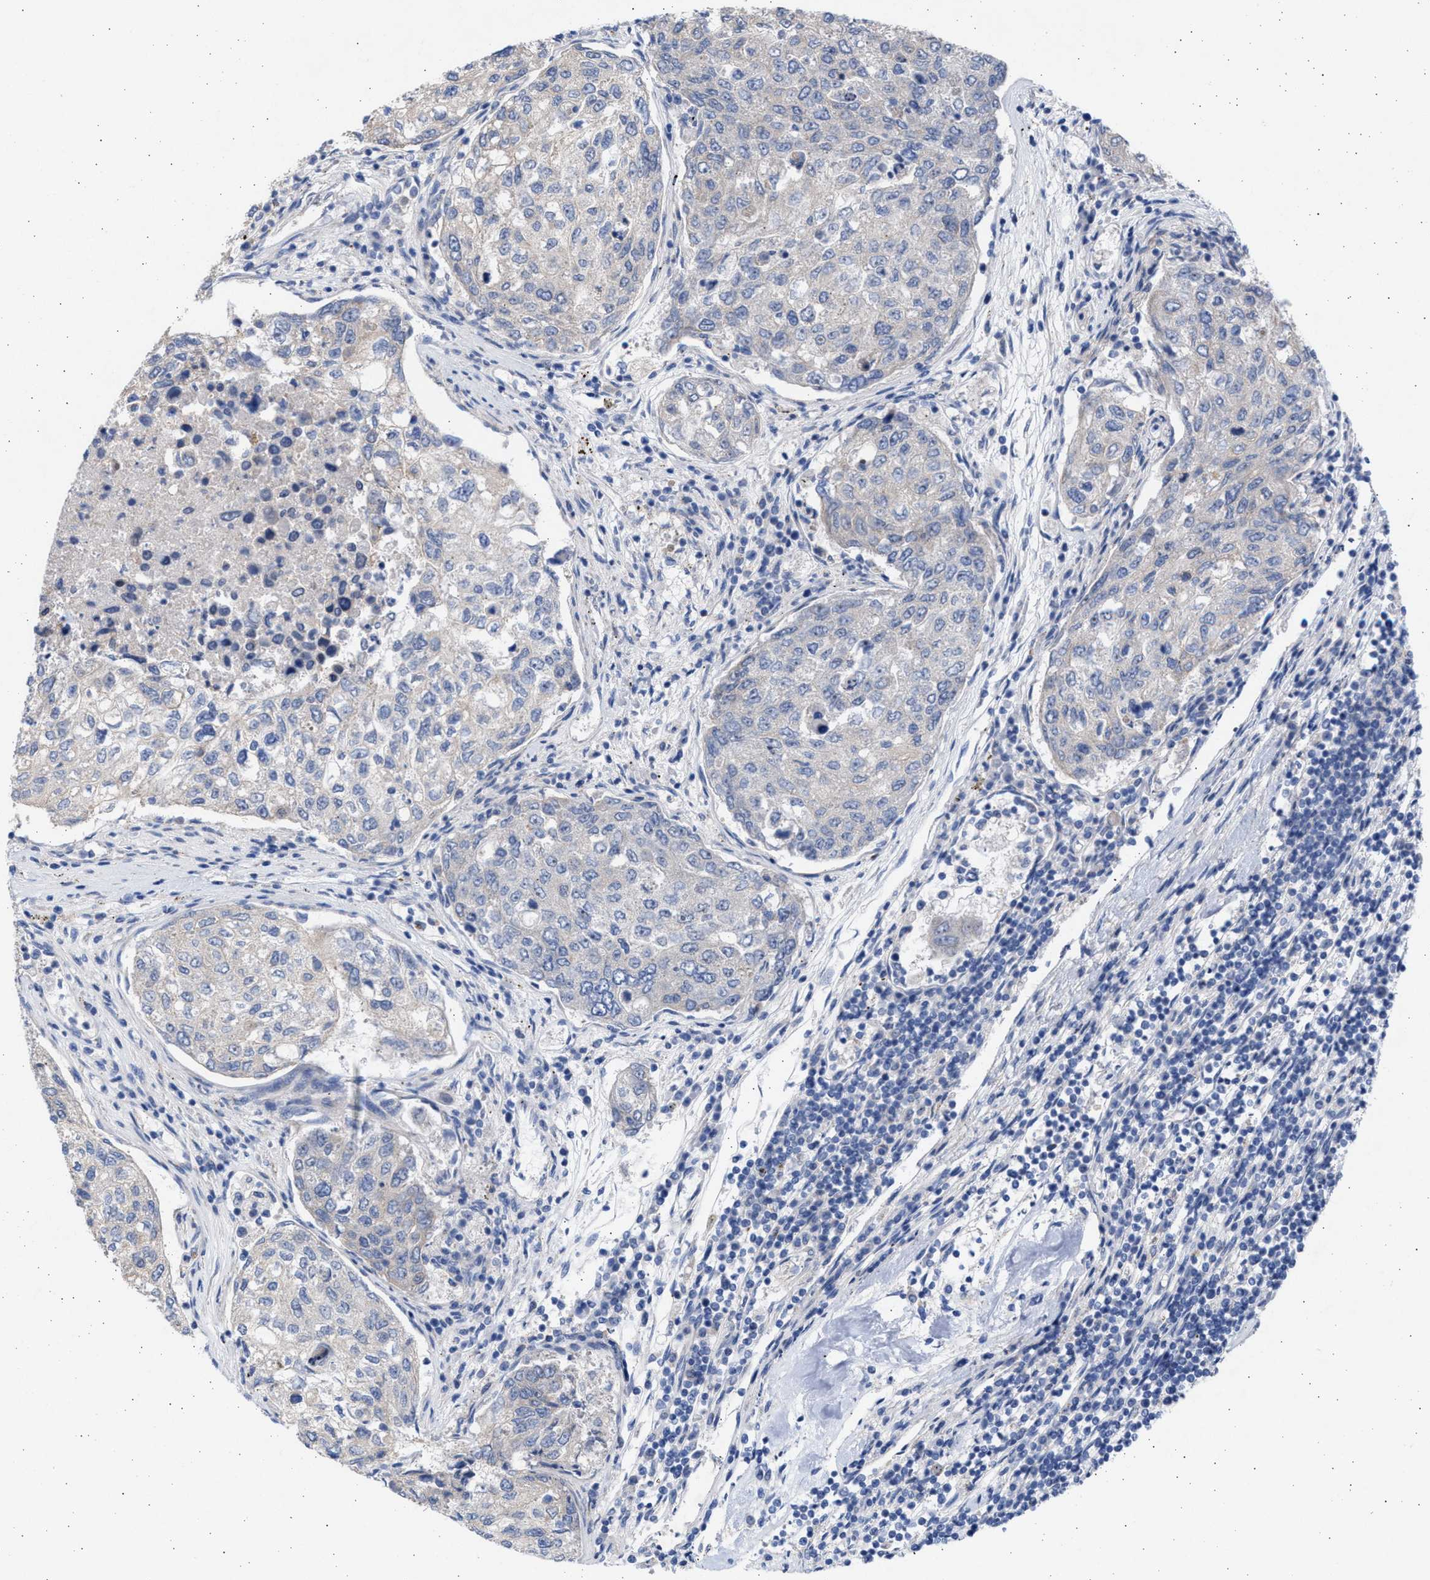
{"staining": {"intensity": "negative", "quantity": "none", "location": "none"}, "tissue": "urothelial cancer", "cell_type": "Tumor cells", "image_type": "cancer", "snomed": [{"axis": "morphology", "description": "Urothelial carcinoma, High grade"}, {"axis": "topography", "description": "Lymph node"}, {"axis": "topography", "description": "Urinary bladder"}], "caption": "Protein analysis of high-grade urothelial carcinoma displays no significant staining in tumor cells.", "gene": "NBR1", "patient": {"sex": "male", "age": 51}}